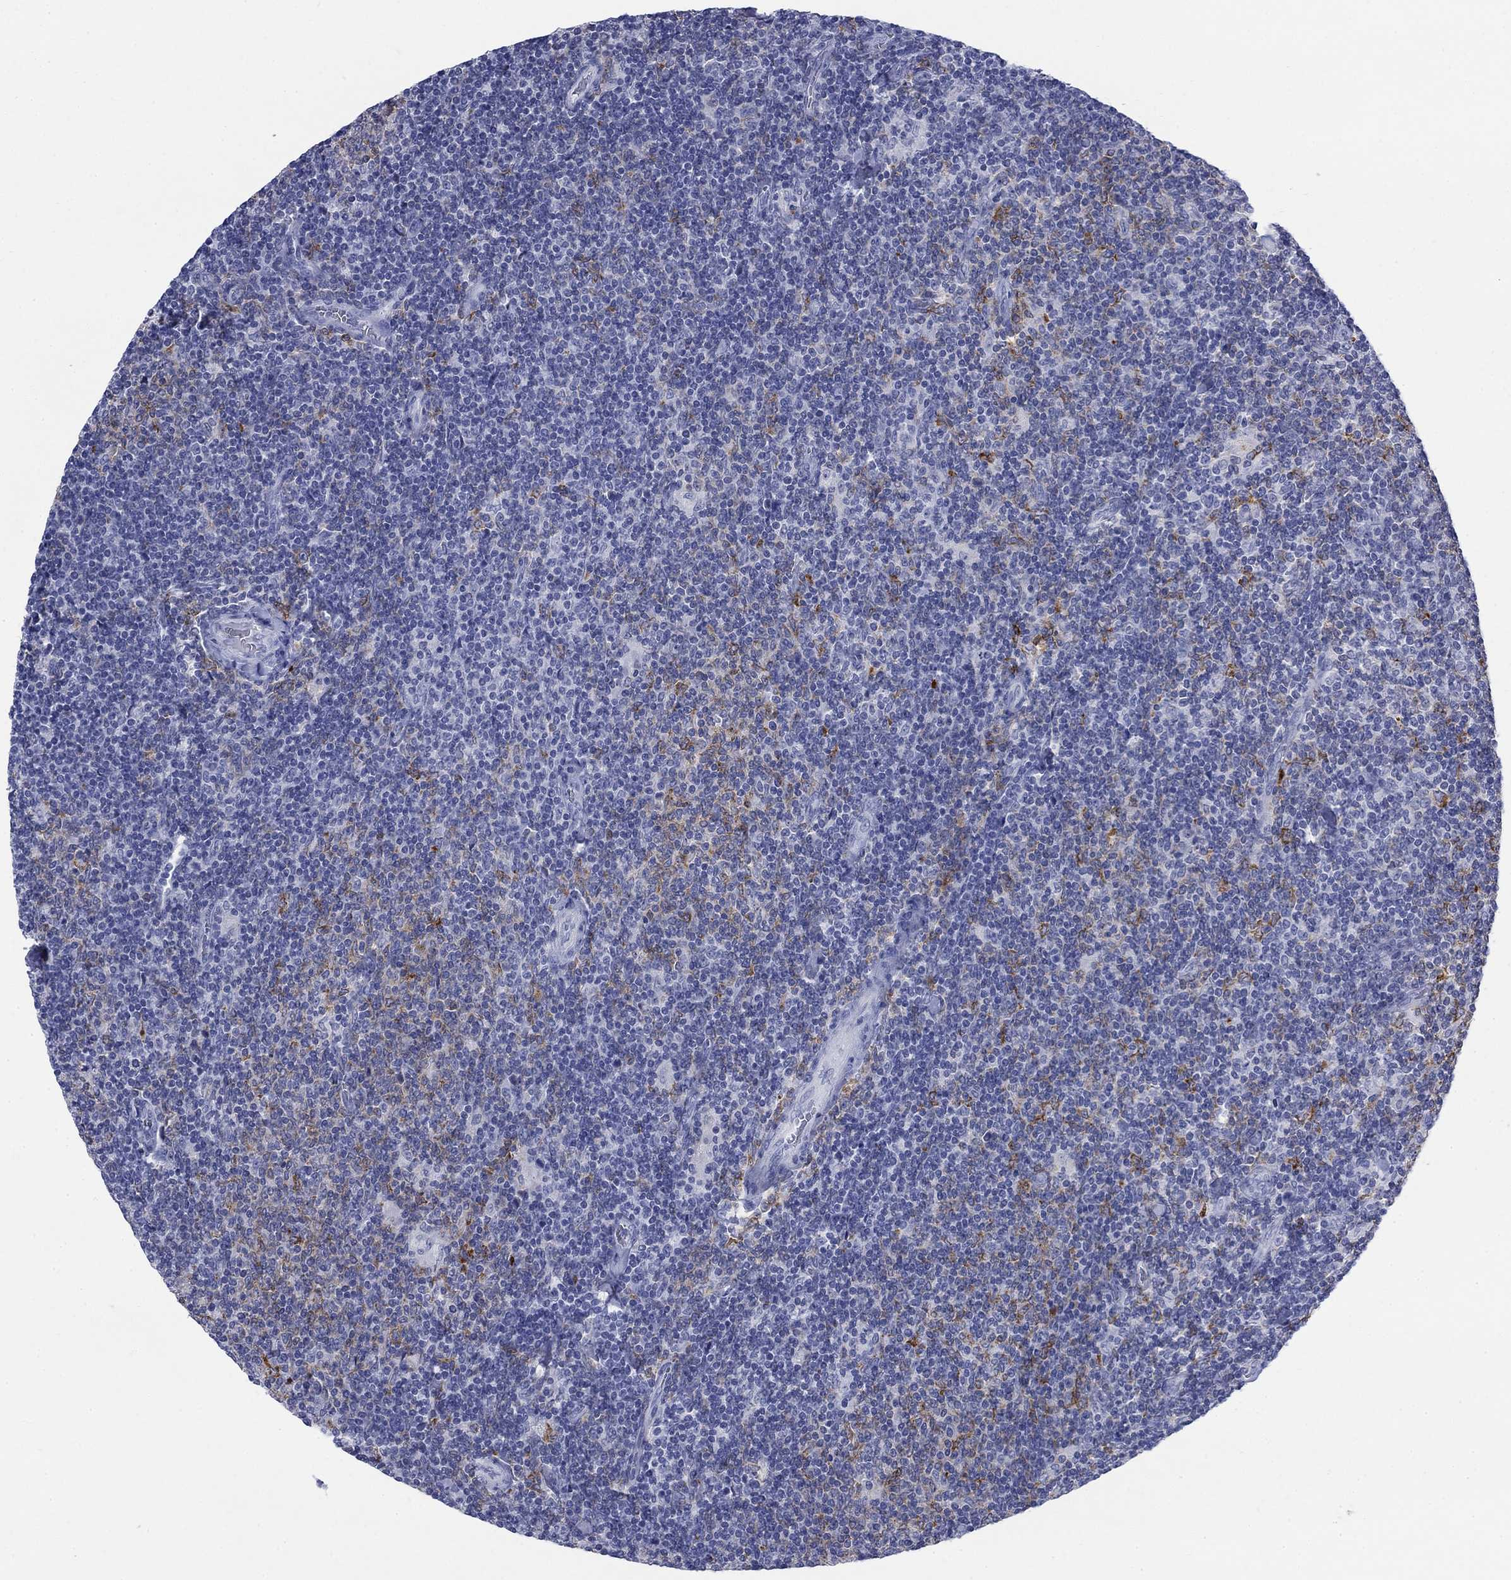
{"staining": {"intensity": "moderate", "quantity": "<25%", "location": "cytoplasmic/membranous"}, "tissue": "lymphoma", "cell_type": "Tumor cells", "image_type": "cancer", "snomed": [{"axis": "morphology", "description": "Malignant lymphoma, non-Hodgkin's type, Low grade"}, {"axis": "topography", "description": "Lymph node"}], "caption": "This is an image of IHC staining of low-grade malignant lymphoma, non-Hodgkin's type, which shows moderate expression in the cytoplasmic/membranous of tumor cells.", "gene": "IGF2BP3", "patient": {"sex": "male", "age": 52}}